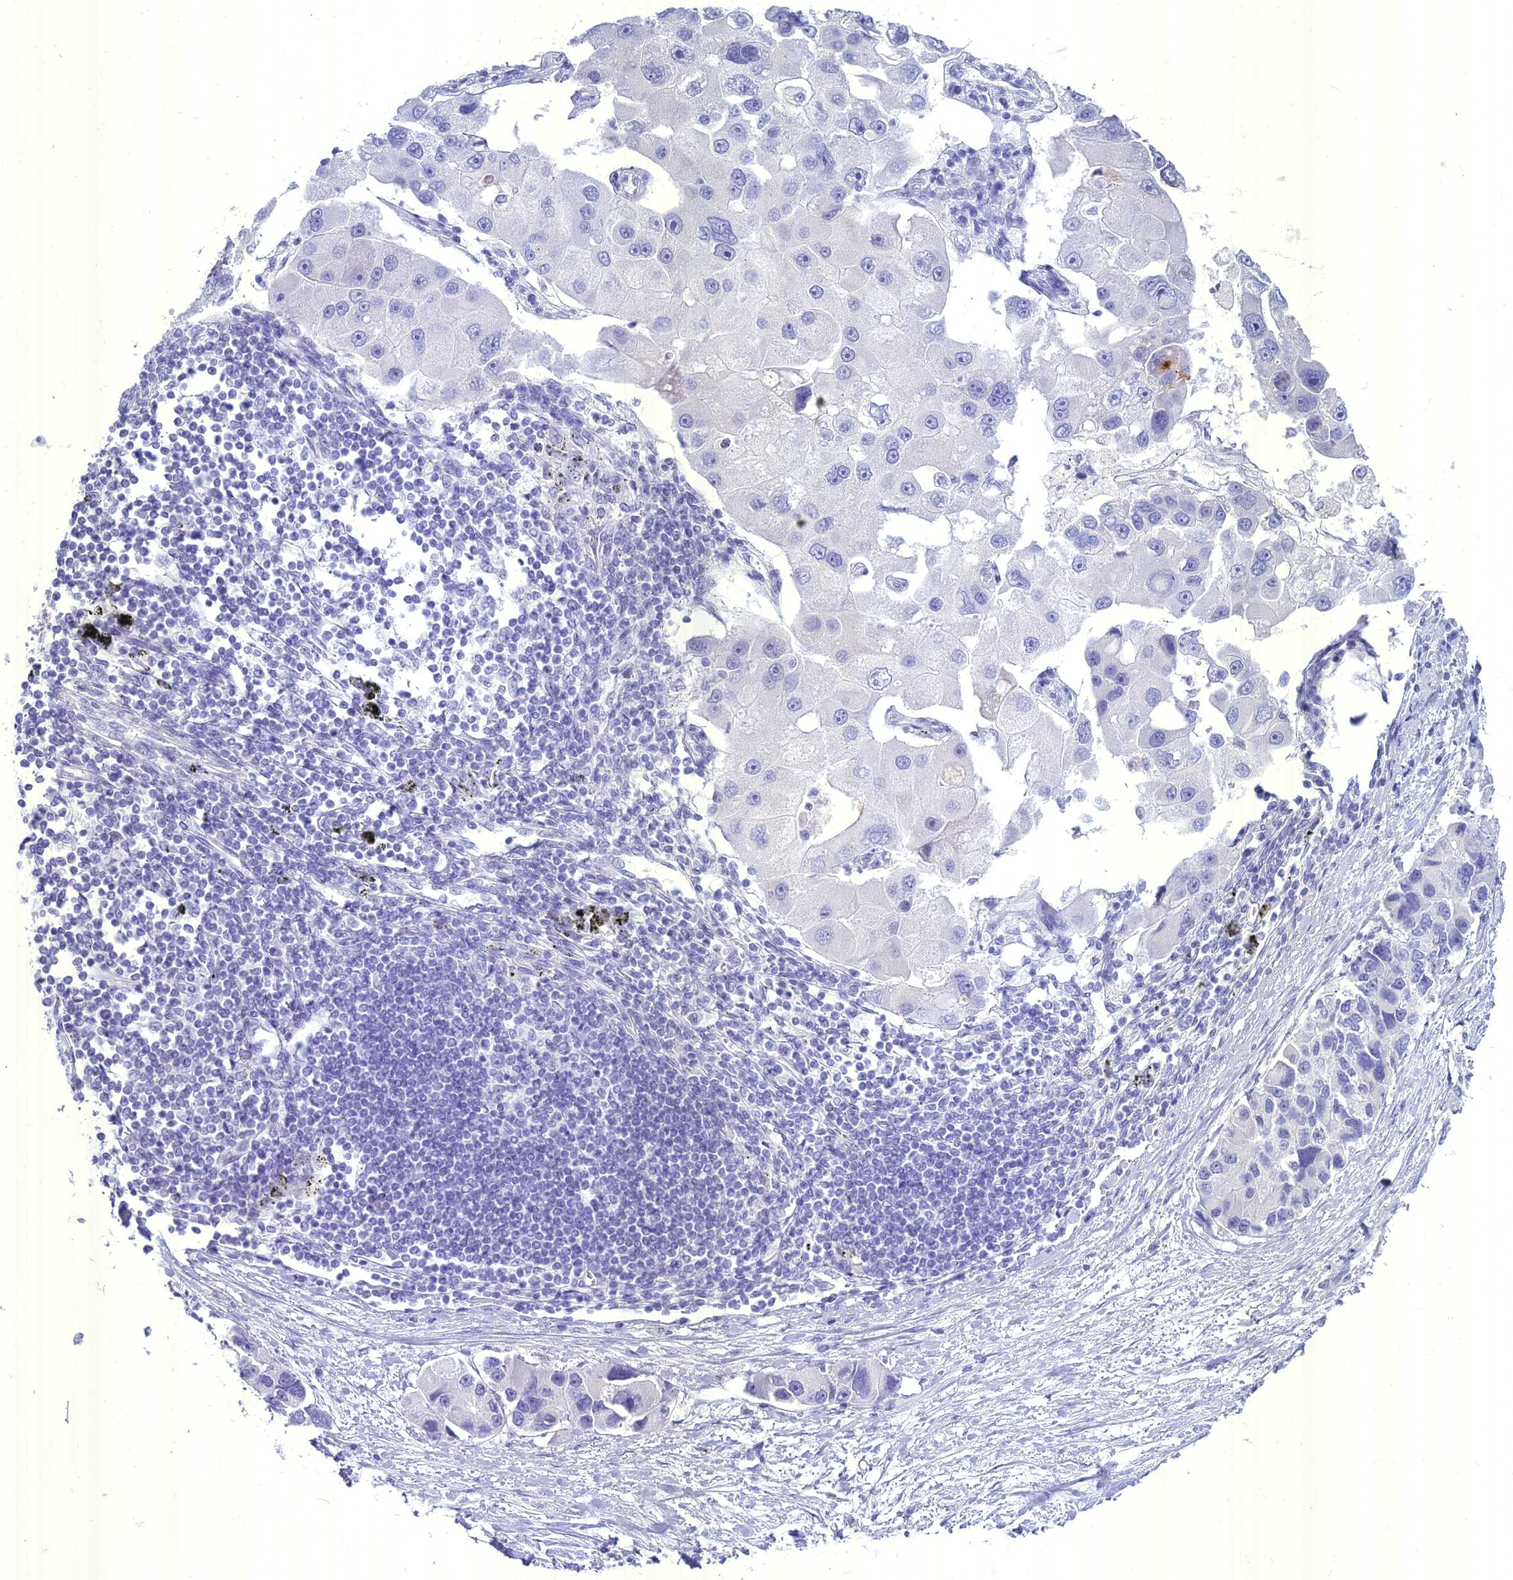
{"staining": {"intensity": "negative", "quantity": "none", "location": "none"}, "tissue": "lung cancer", "cell_type": "Tumor cells", "image_type": "cancer", "snomed": [{"axis": "morphology", "description": "Adenocarcinoma, NOS"}, {"axis": "topography", "description": "Lung"}], "caption": "This is an immunohistochemistry histopathology image of lung cancer (adenocarcinoma). There is no positivity in tumor cells.", "gene": "UNC80", "patient": {"sex": "female", "age": 54}}